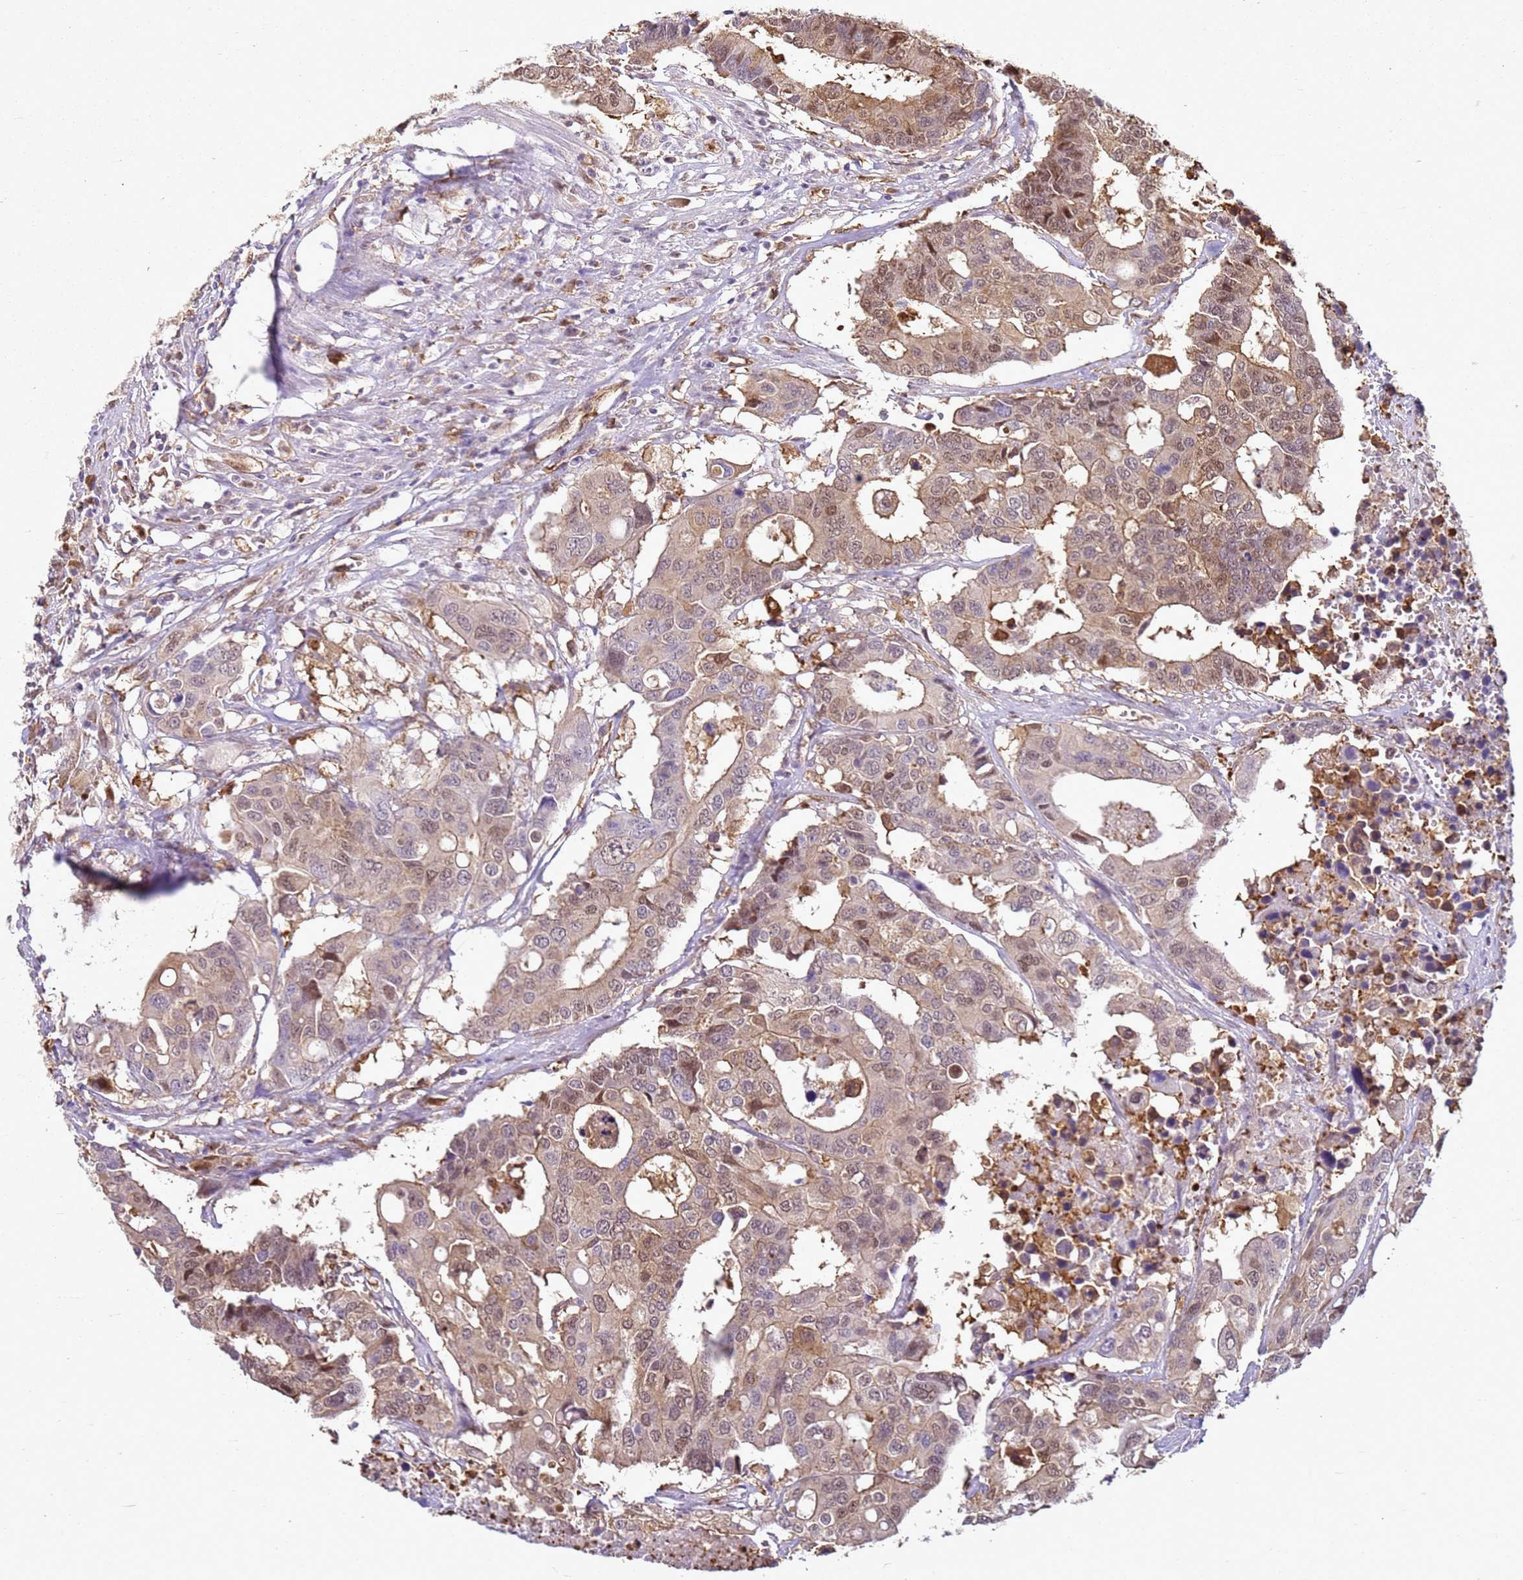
{"staining": {"intensity": "moderate", "quantity": ">75%", "location": "cytoplasmic/membranous,nuclear"}, "tissue": "colorectal cancer", "cell_type": "Tumor cells", "image_type": "cancer", "snomed": [{"axis": "morphology", "description": "Adenocarcinoma, NOS"}, {"axis": "topography", "description": "Colon"}], "caption": "There is medium levels of moderate cytoplasmic/membranous and nuclear expression in tumor cells of colorectal cancer (adenocarcinoma), as demonstrated by immunohistochemical staining (brown color).", "gene": "YWHAE", "patient": {"sex": "male", "age": 77}}